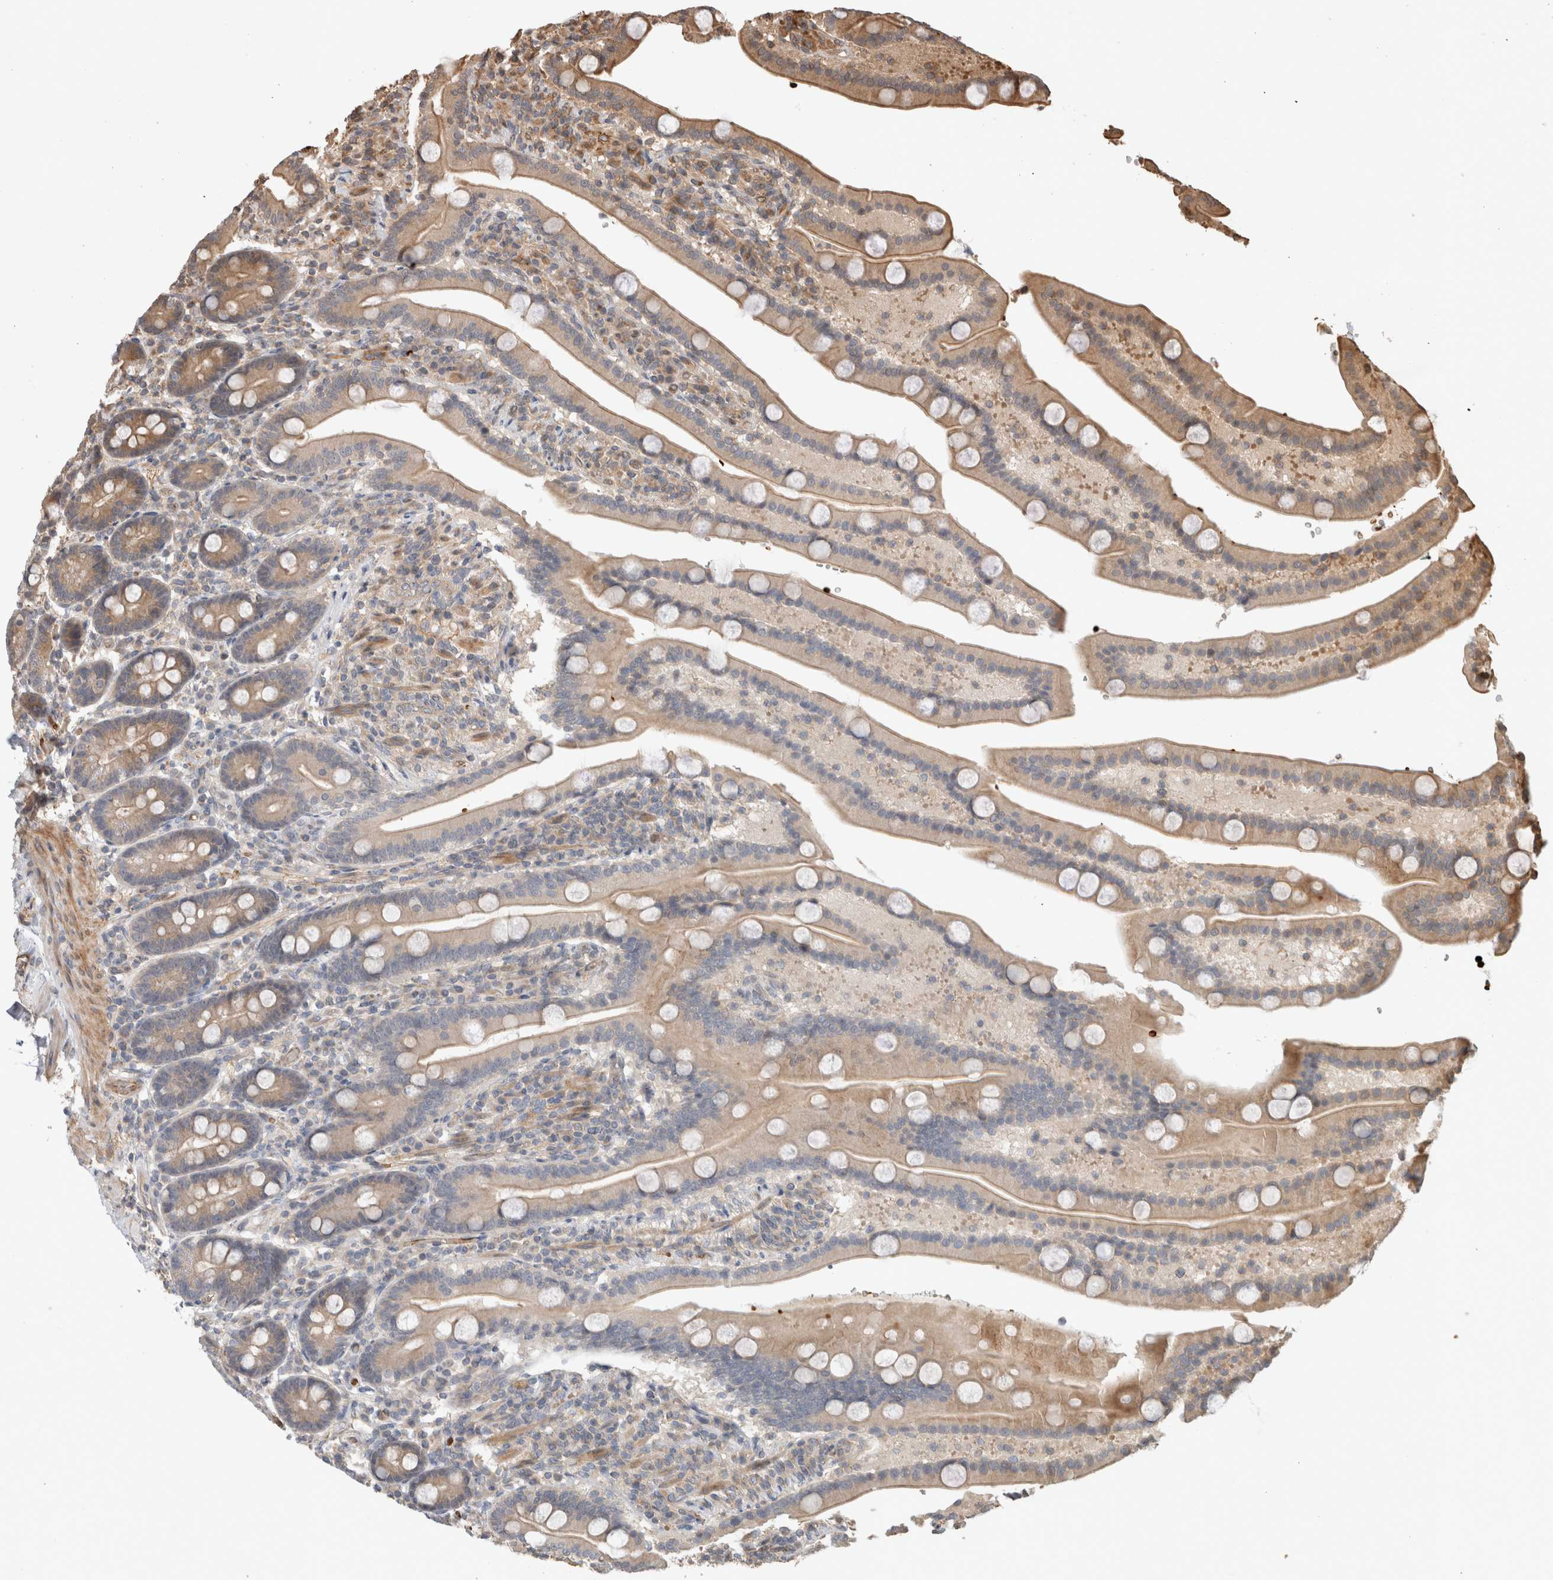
{"staining": {"intensity": "moderate", "quantity": ">75%", "location": "cytoplasmic/membranous"}, "tissue": "duodenum", "cell_type": "Glandular cells", "image_type": "normal", "snomed": [{"axis": "morphology", "description": "Normal tissue, NOS"}, {"axis": "topography", "description": "Duodenum"}], "caption": "A medium amount of moderate cytoplasmic/membranous staining is appreciated in about >75% of glandular cells in benign duodenum.", "gene": "OTUD6B", "patient": {"sex": "male", "age": 54}}